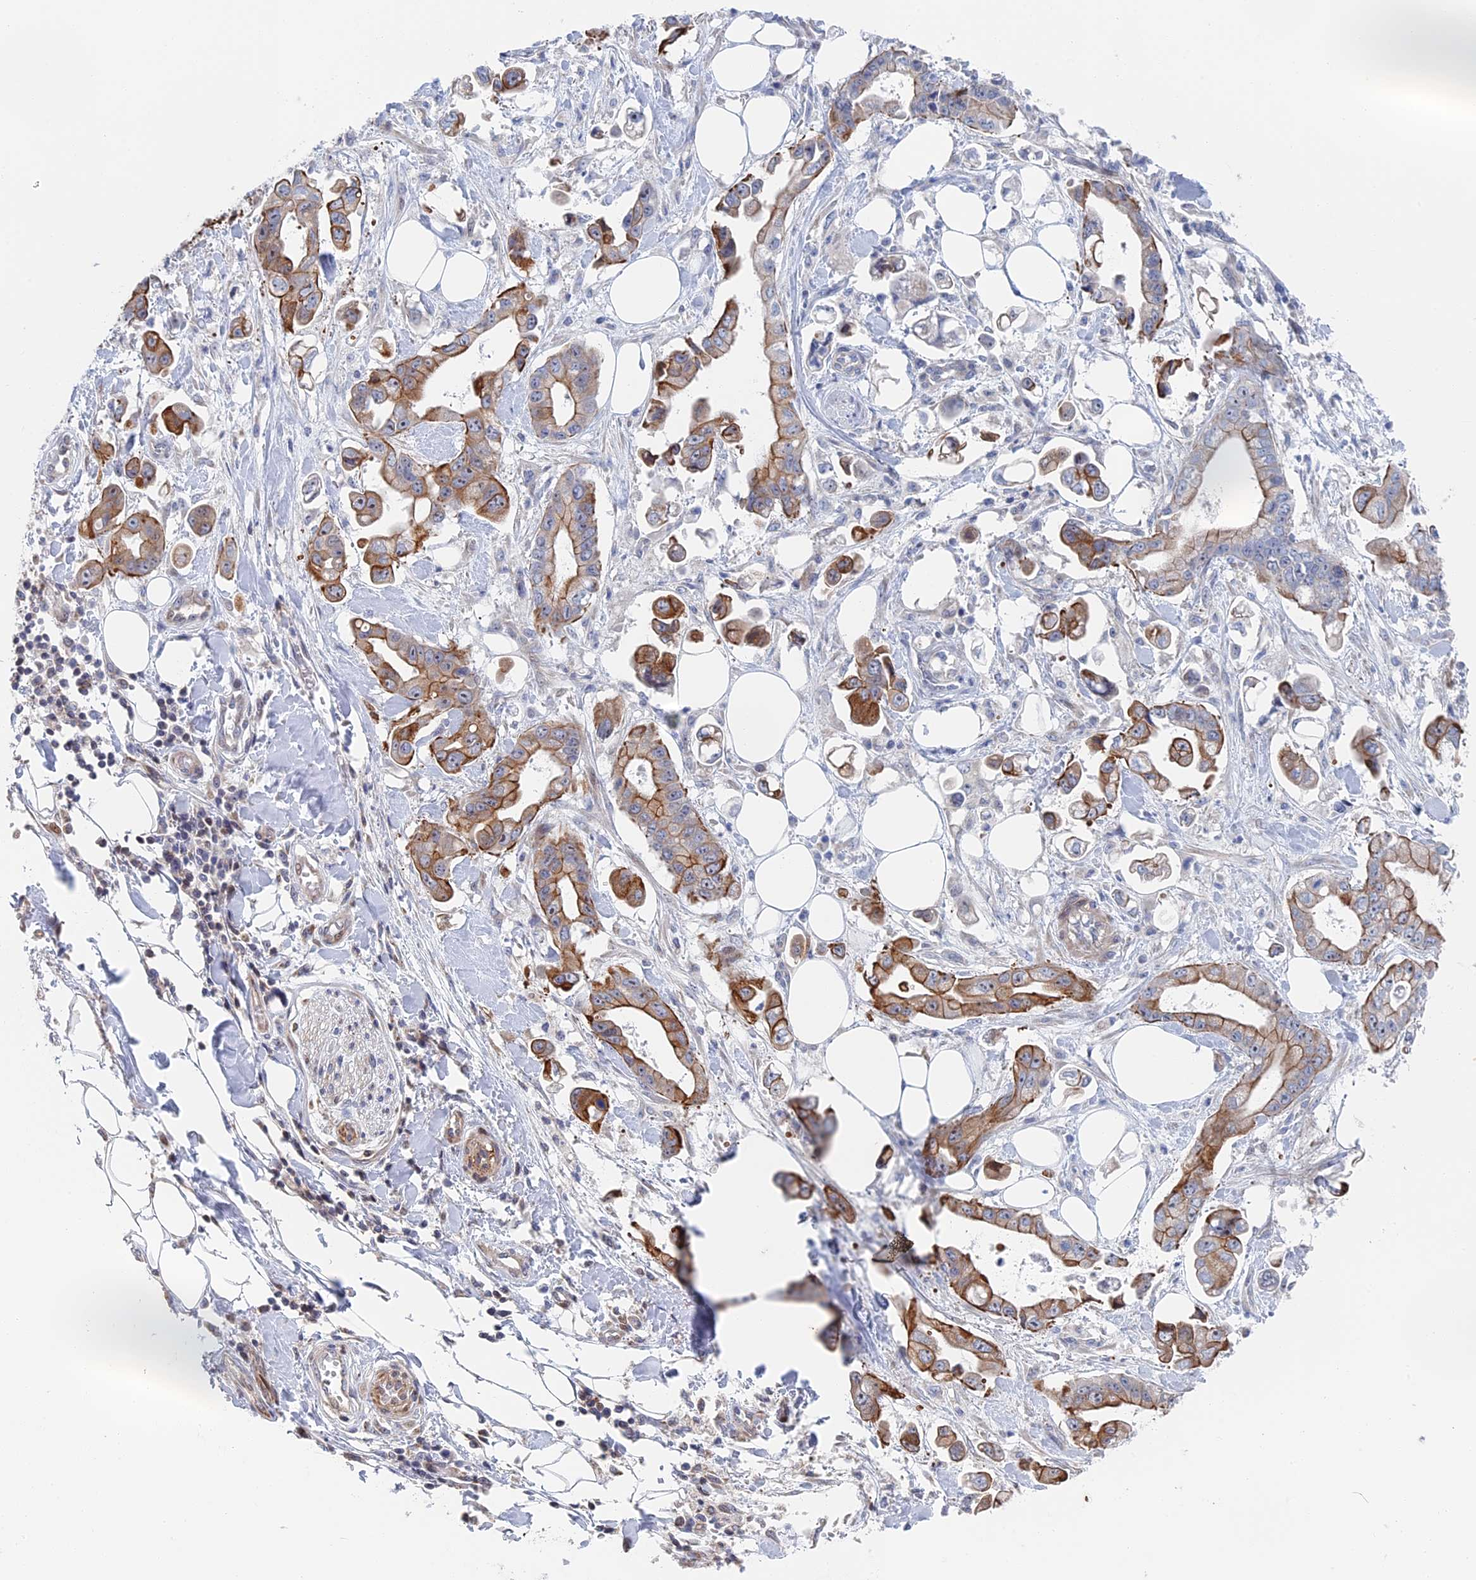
{"staining": {"intensity": "moderate", "quantity": ">75%", "location": "cytoplasmic/membranous"}, "tissue": "stomach cancer", "cell_type": "Tumor cells", "image_type": "cancer", "snomed": [{"axis": "morphology", "description": "Adenocarcinoma, NOS"}, {"axis": "topography", "description": "Stomach"}], "caption": "Human stomach cancer (adenocarcinoma) stained for a protein (brown) shows moderate cytoplasmic/membranous positive staining in about >75% of tumor cells.", "gene": "IL7", "patient": {"sex": "male", "age": 62}}